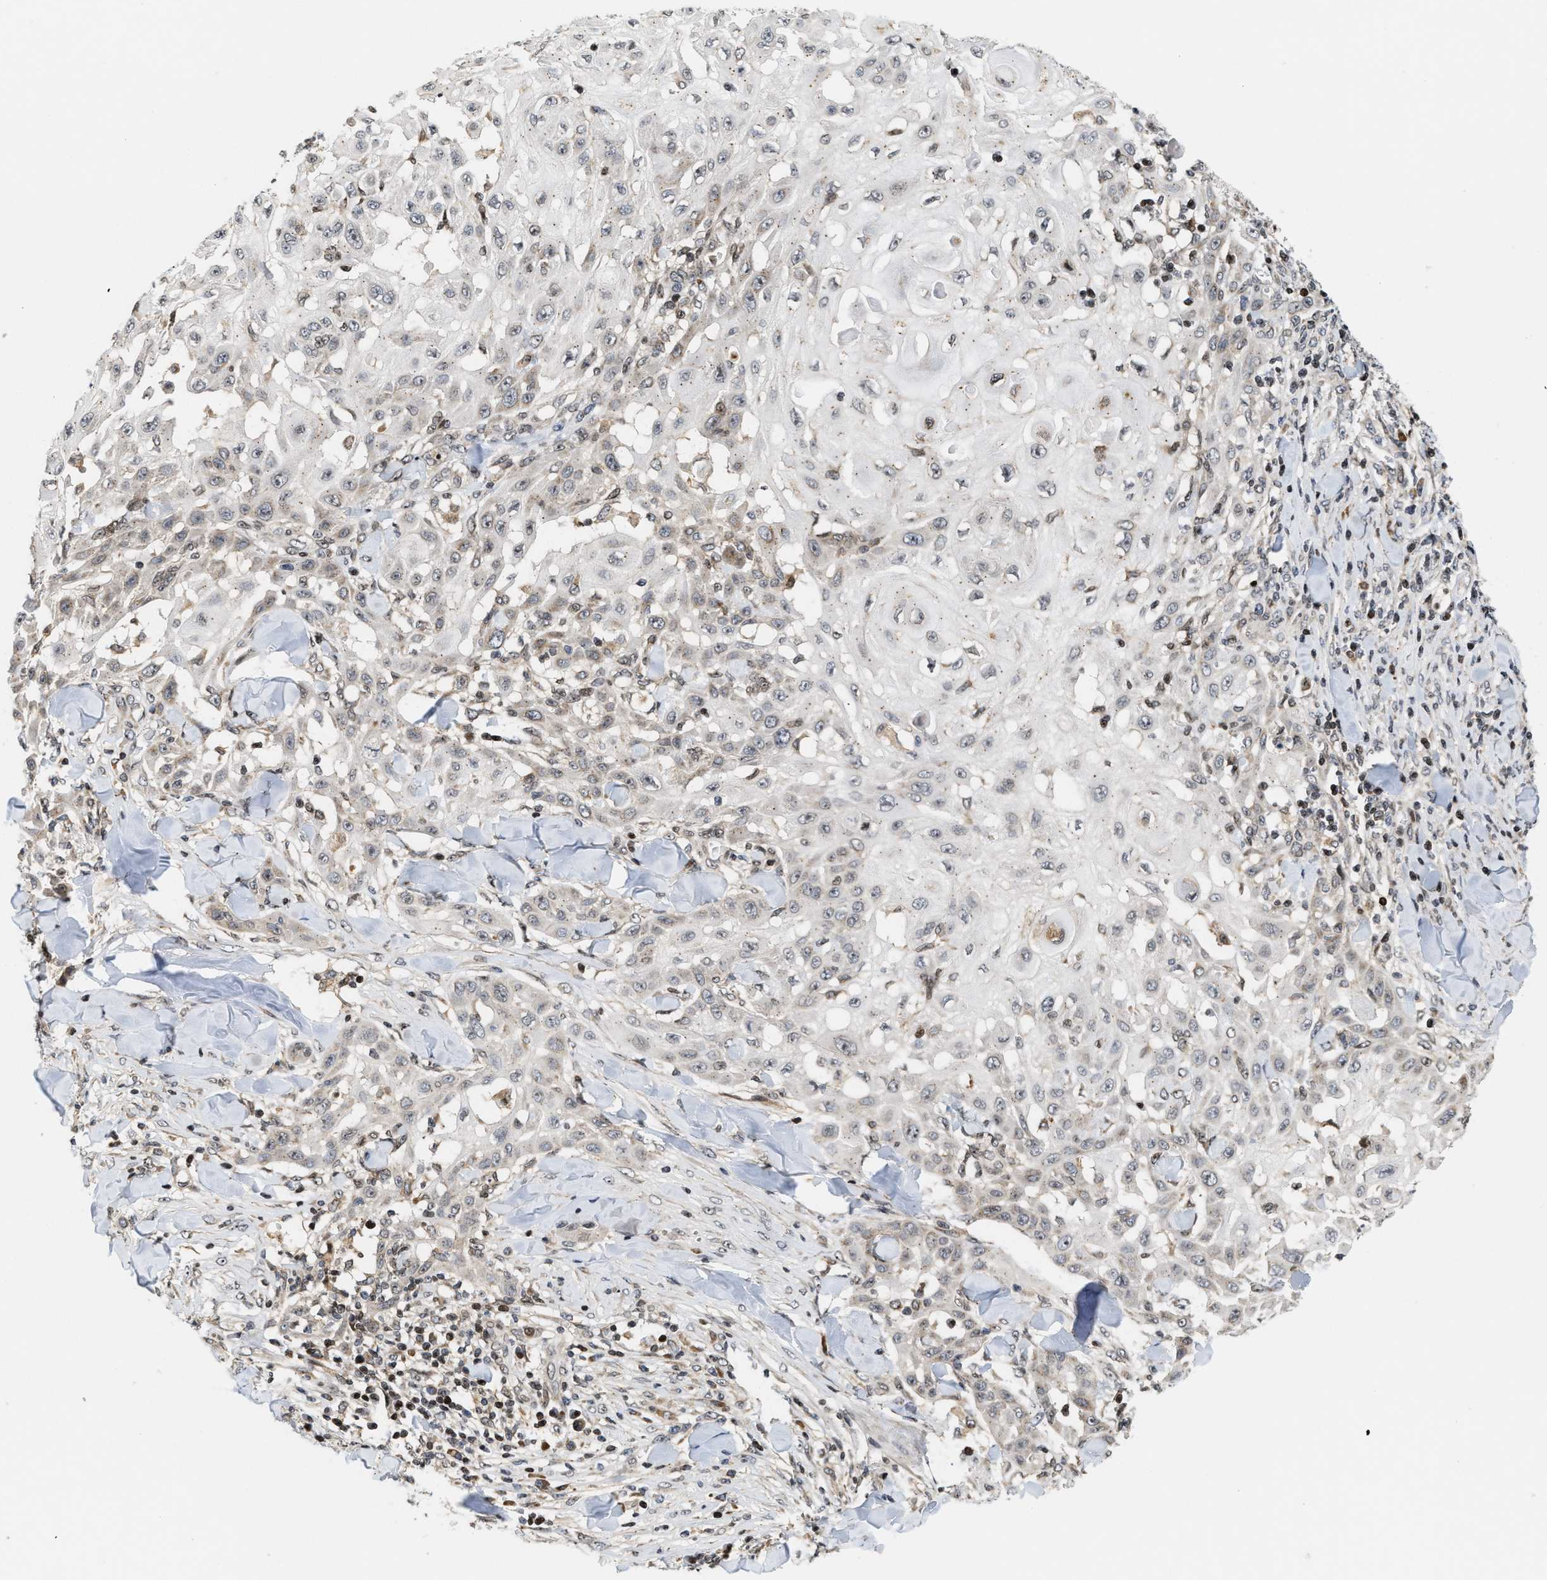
{"staining": {"intensity": "weak", "quantity": "<25%", "location": "cytoplasmic/membranous"}, "tissue": "skin cancer", "cell_type": "Tumor cells", "image_type": "cancer", "snomed": [{"axis": "morphology", "description": "Squamous cell carcinoma, NOS"}, {"axis": "topography", "description": "Skin"}], "caption": "IHC photomicrograph of neoplastic tissue: skin squamous cell carcinoma stained with DAB demonstrates no significant protein positivity in tumor cells.", "gene": "PDZD2", "patient": {"sex": "male", "age": 24}}